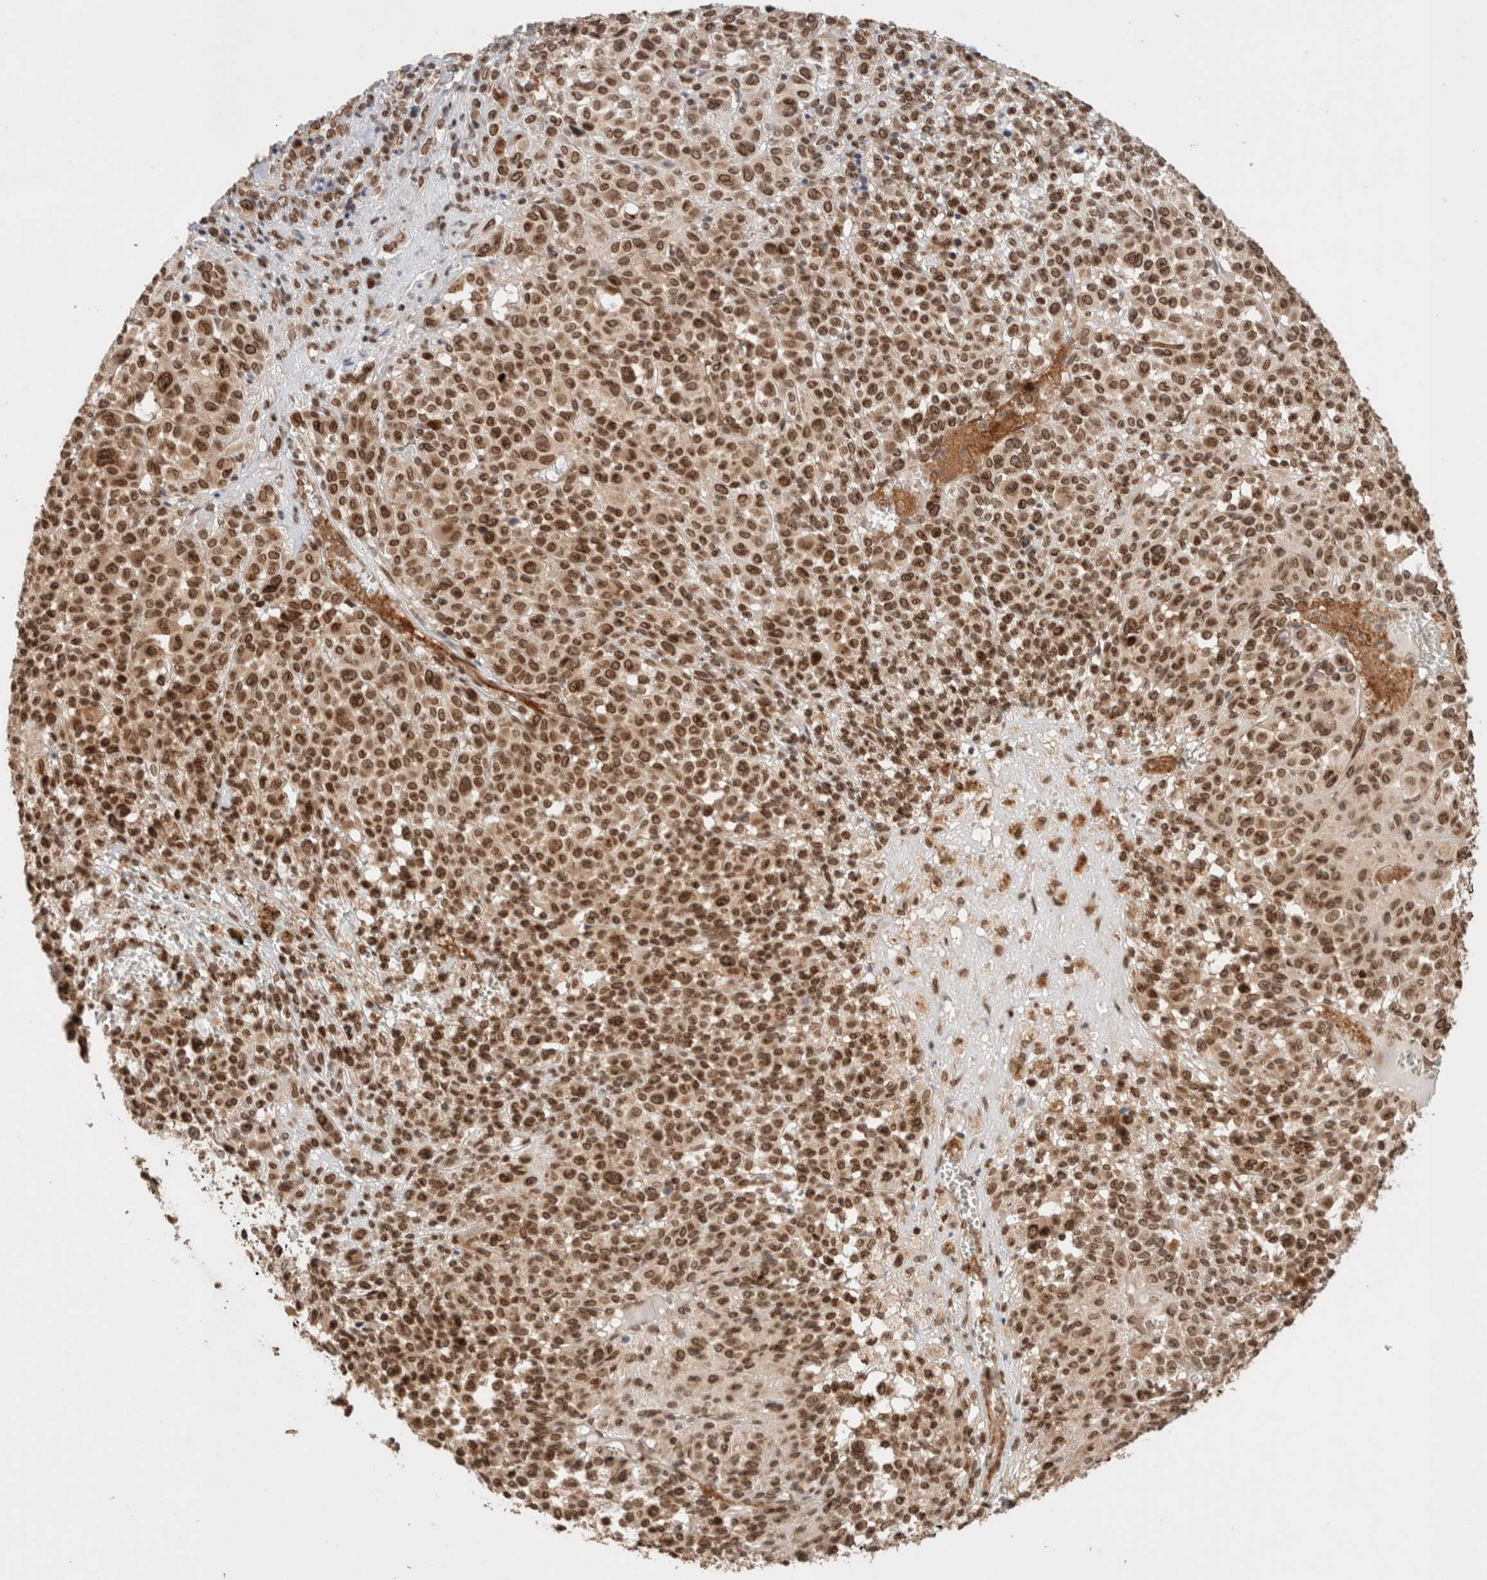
{"staining": {"intensity": "strong", "quantity": ">75%", "location": "cytoplasmic/membranous,nuclear"}, "tissue": "melanoma", "cell_type": "Tumor cells", "image_type": "cancer", "snomed": [{"axis": "morphology", "description": "Malignant melanoma, Metastatic site"}, {"axis": "topography", "description": "Skin"}], "caption": "The histopathology image shows immunohistochemical staining of melanoma. There is strong cytoplasmic/membranous and nuclear staining is present in about >75% of tumor cells. Immunohistochemistry (ihc) stains the protein of interest in brown and the nuclei are stained blue.", "gene": "TPR", "patient": {"sex": "female", "age": 74}}